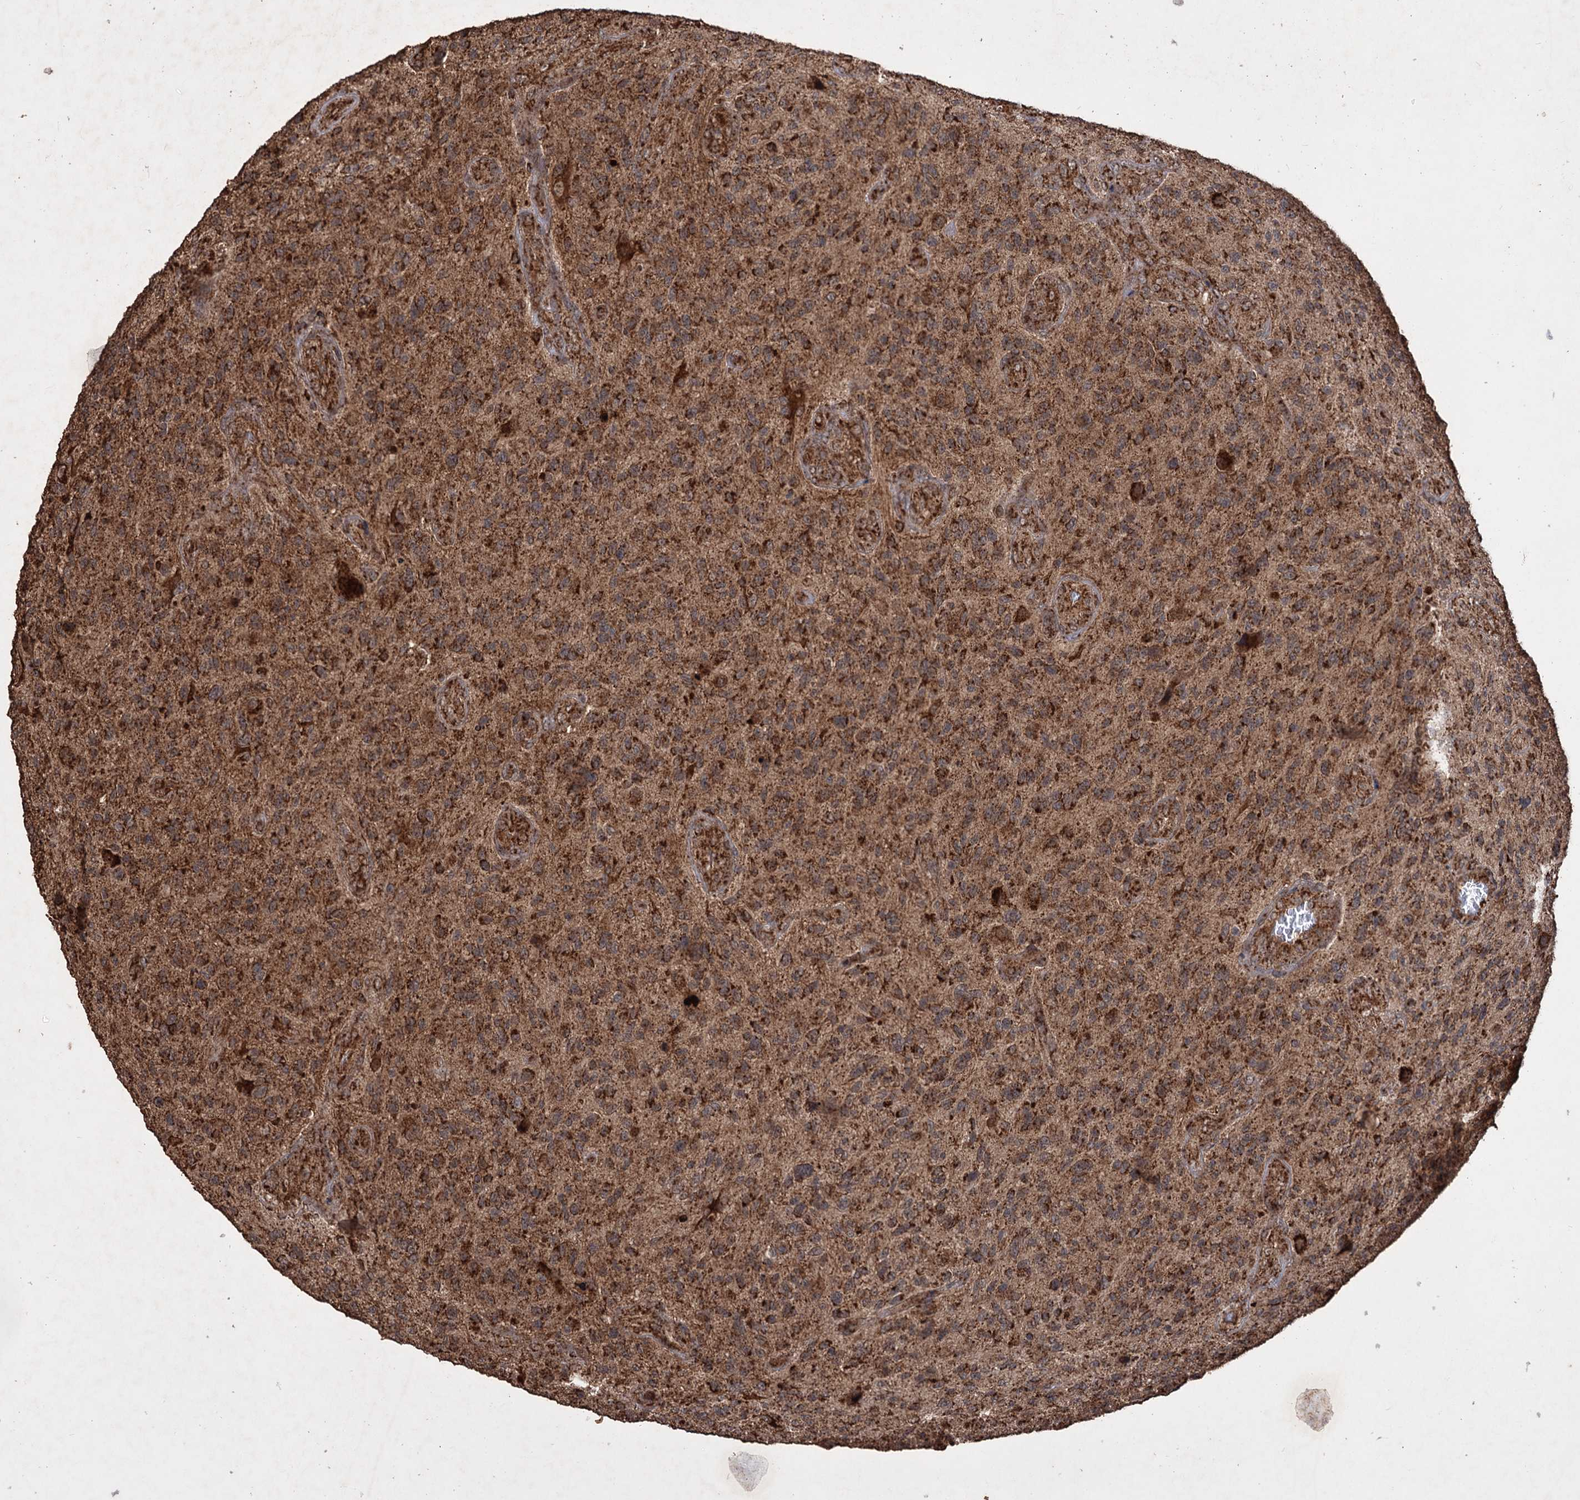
{"staining": {"intensity": "moderate", "quantity": ">75%", "location": "cytoplasmic/membranous"}, "tissue": "glioma", "cell_type": "Tumor cells", "image_type": "cancer", "snomed": [{"axis": "morphology", "description": "Glioma, malignant, High grade"}, {"axis": "topography", "description": "Brain"}], "caption": "High-grade glioma (malignant) tissue displays moderate cytoplasmic/membranous expression in approximately >75% of tumor cells, visualized by immunohistochemistry.", "gene": "IPO4", "patient": {"sex": "male", "age": 47}}